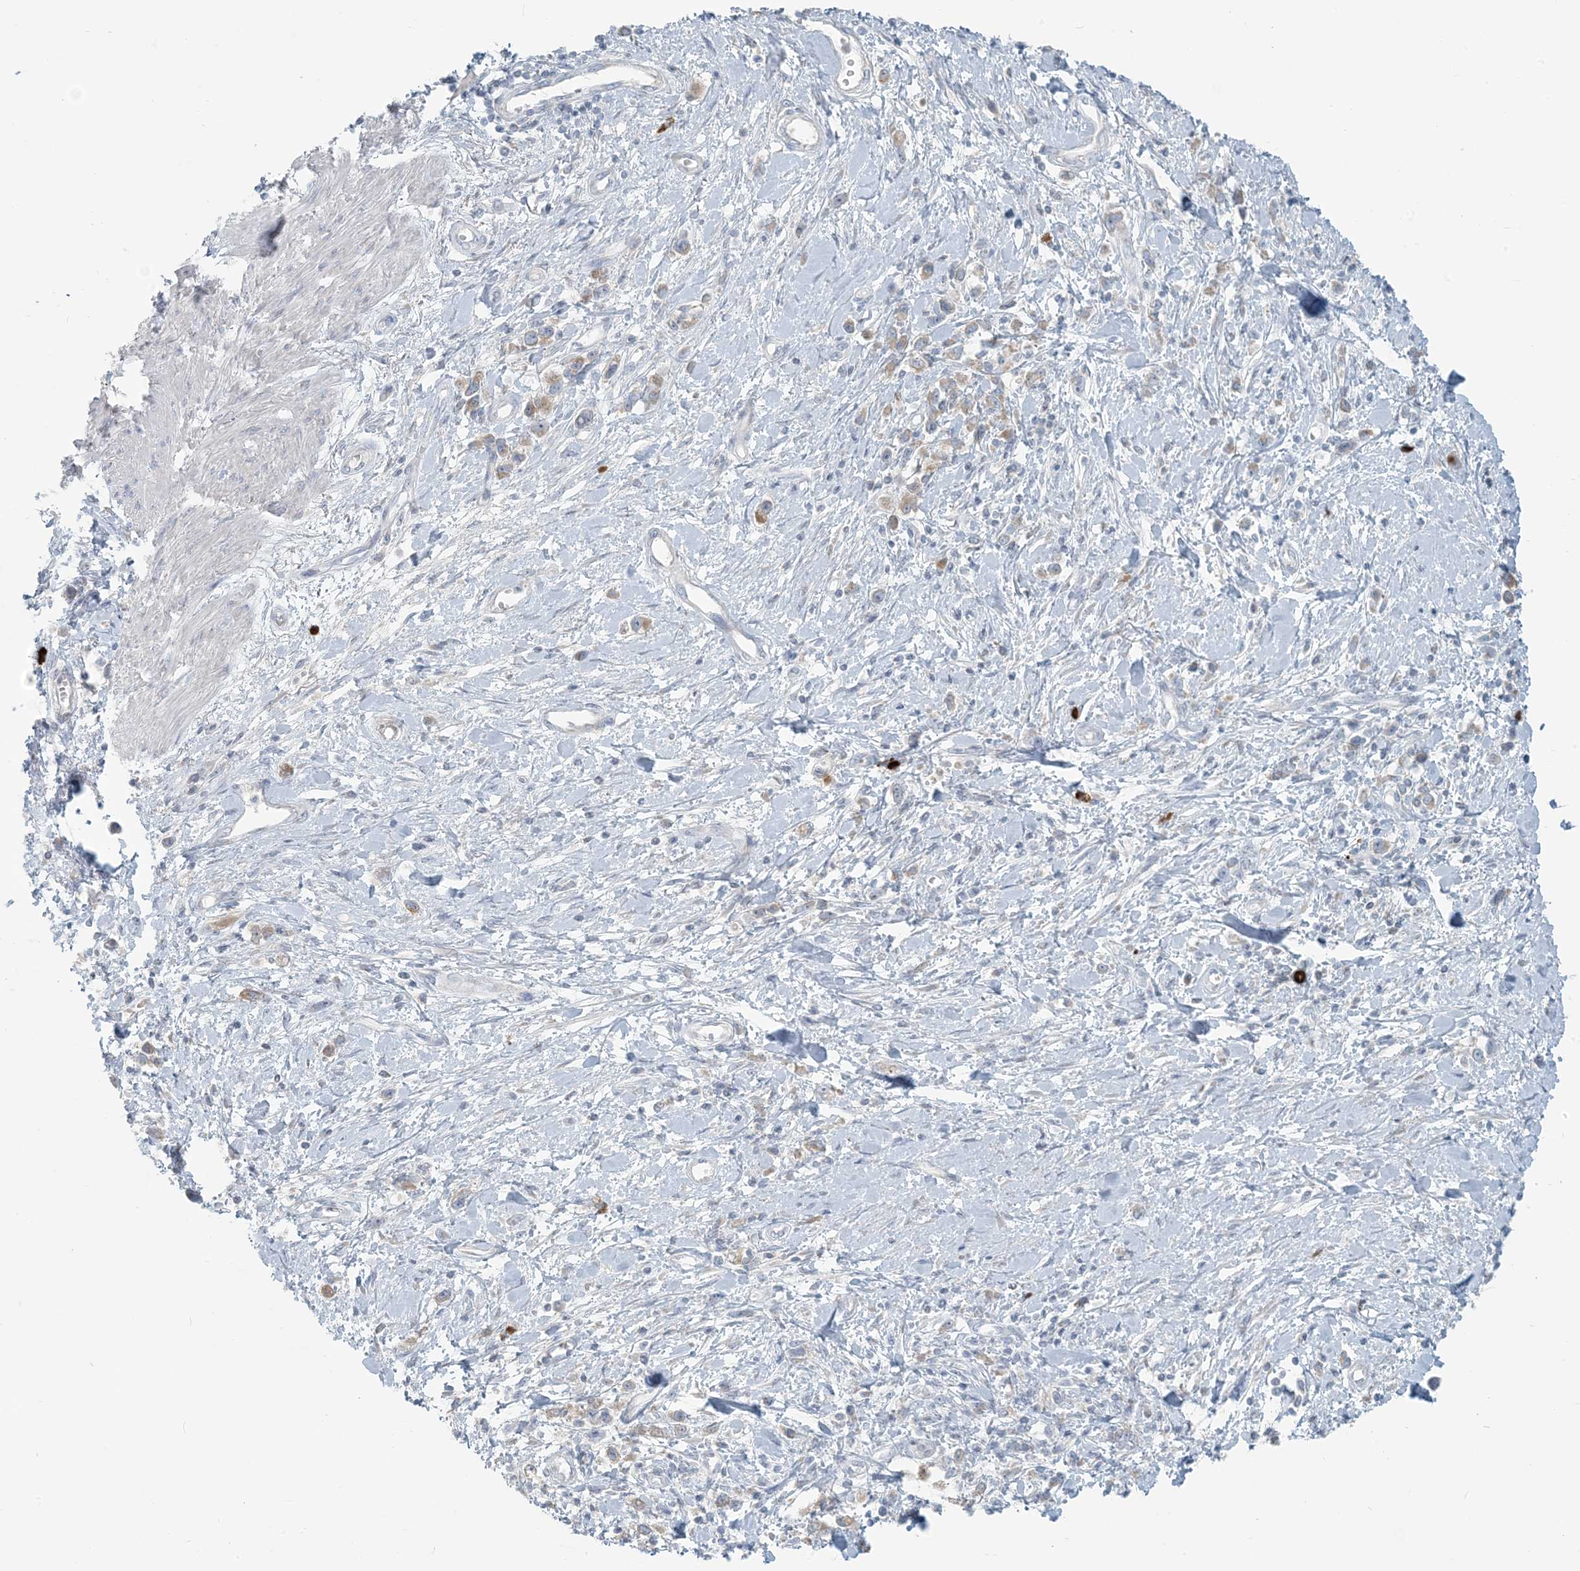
{"staining": {"intensity": "weak", "quantity": "<25%", "location": "cytoplasmic/membranous"}, "tissue": "stomach cancer", "cell_type": "Tumor cells", "image_type": "cancer", "snomed": [{"axis": "morphology", "description": "Adenocarcinoma, NOS"}, {"axis": "topography", "description": "Stomach"}], "caption": "Immunohistochemistry (IHC) photomicrograph of neoplastic tissue: adenocarcinoma (stomach) stained with DAB exhibits no significant protein staining in tumor cells.", "gene": "SCML1", "patient": {"sex": "female", "age": 76}}